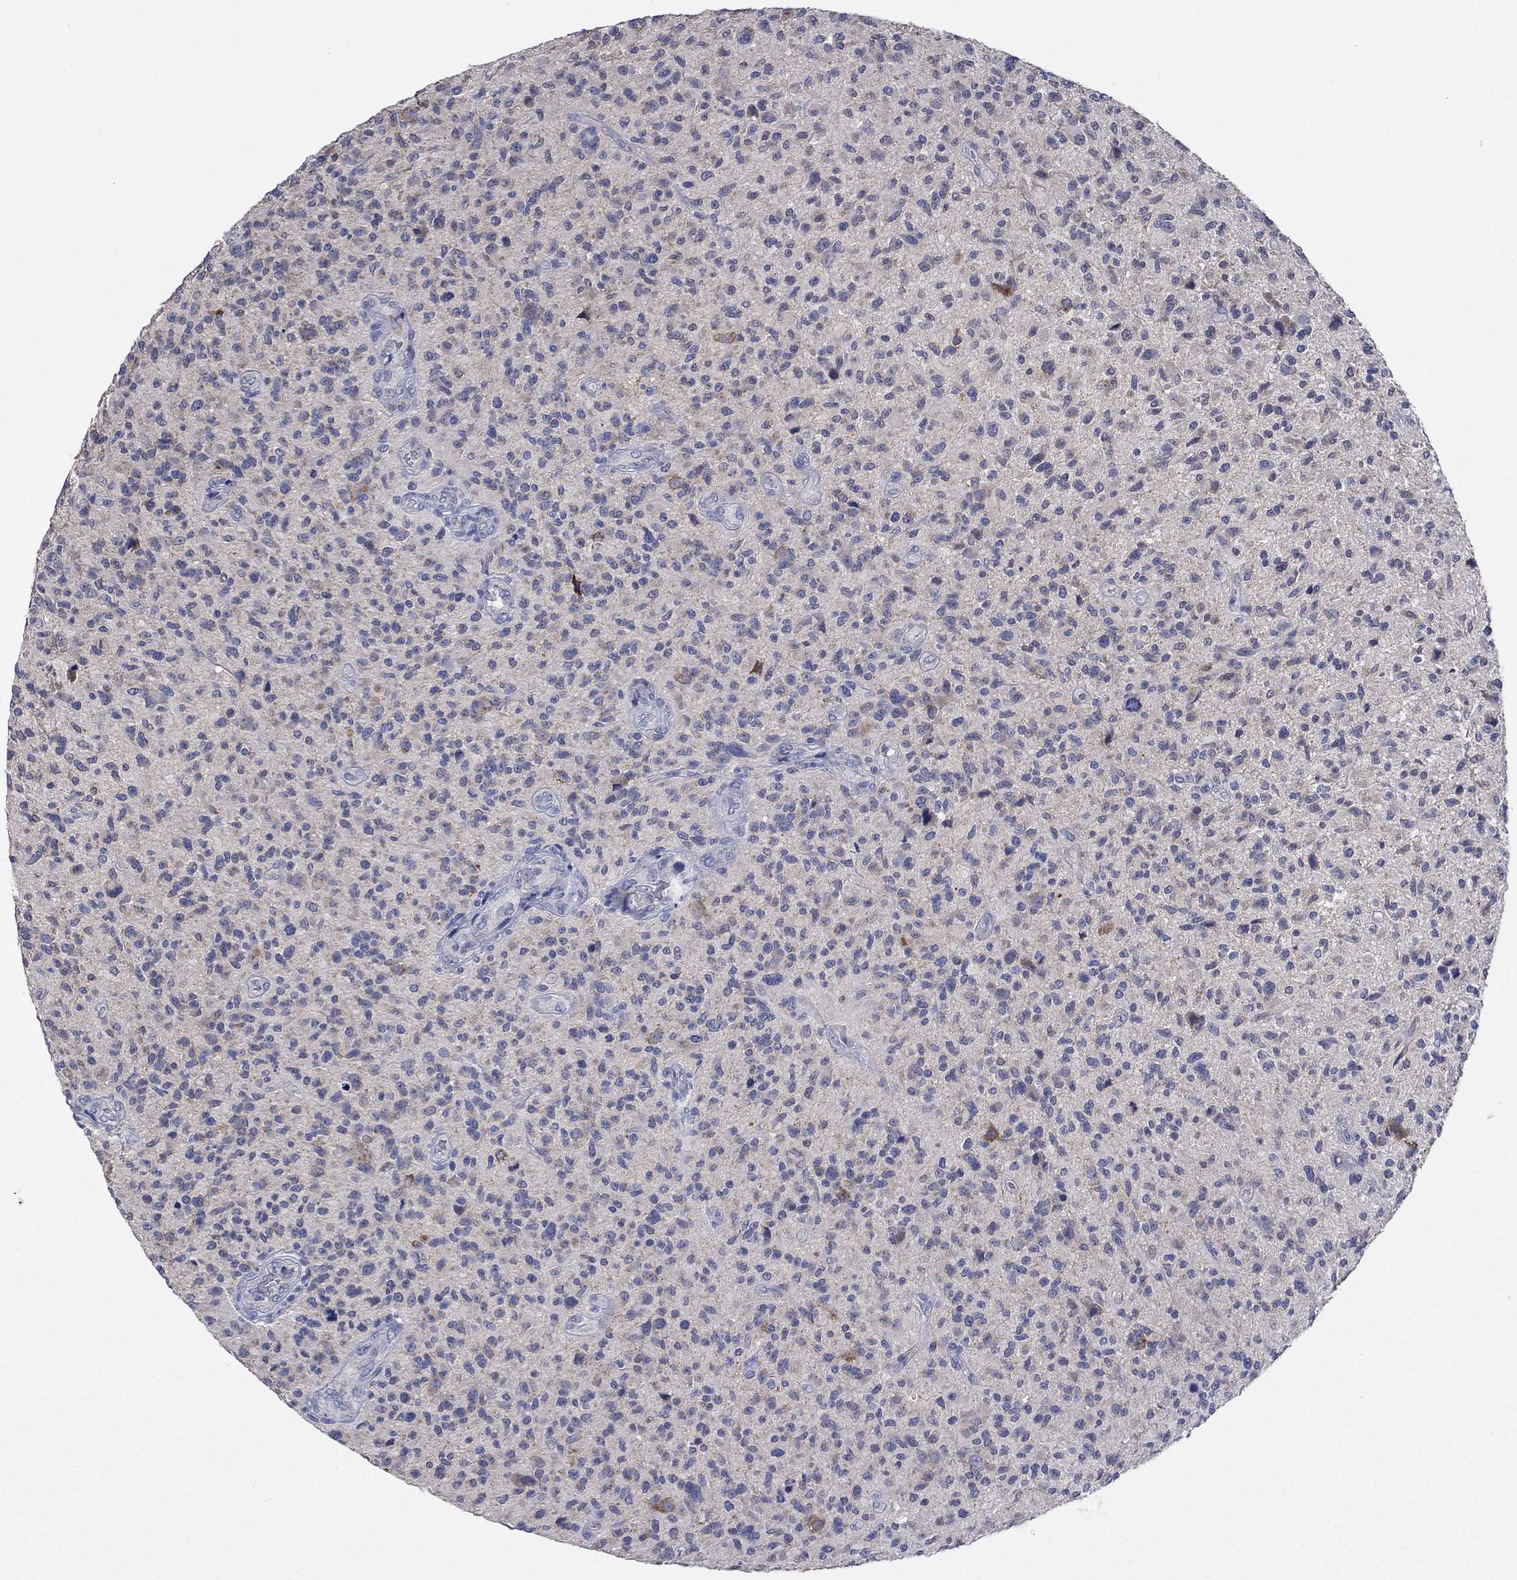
{"staining": {"intensity": "negative", "quantity": "none", "location": "none"}, "tissue": "glioma", "cell_type": "Tumor cells", "image_type": "cancer", "snomed": [{"axis": "morphology", "description": "Glioma, malignant, High grade"}, {"axis": "topography", "description": "Brain"}], "caption": "A high-resolution histopathology image shows IHC staining of malignant glioma (high-grade), which exhibits no significant expression in tumor cells.", "gene": "CLVS1", "patient": {"sex": "male", "age": 47}}